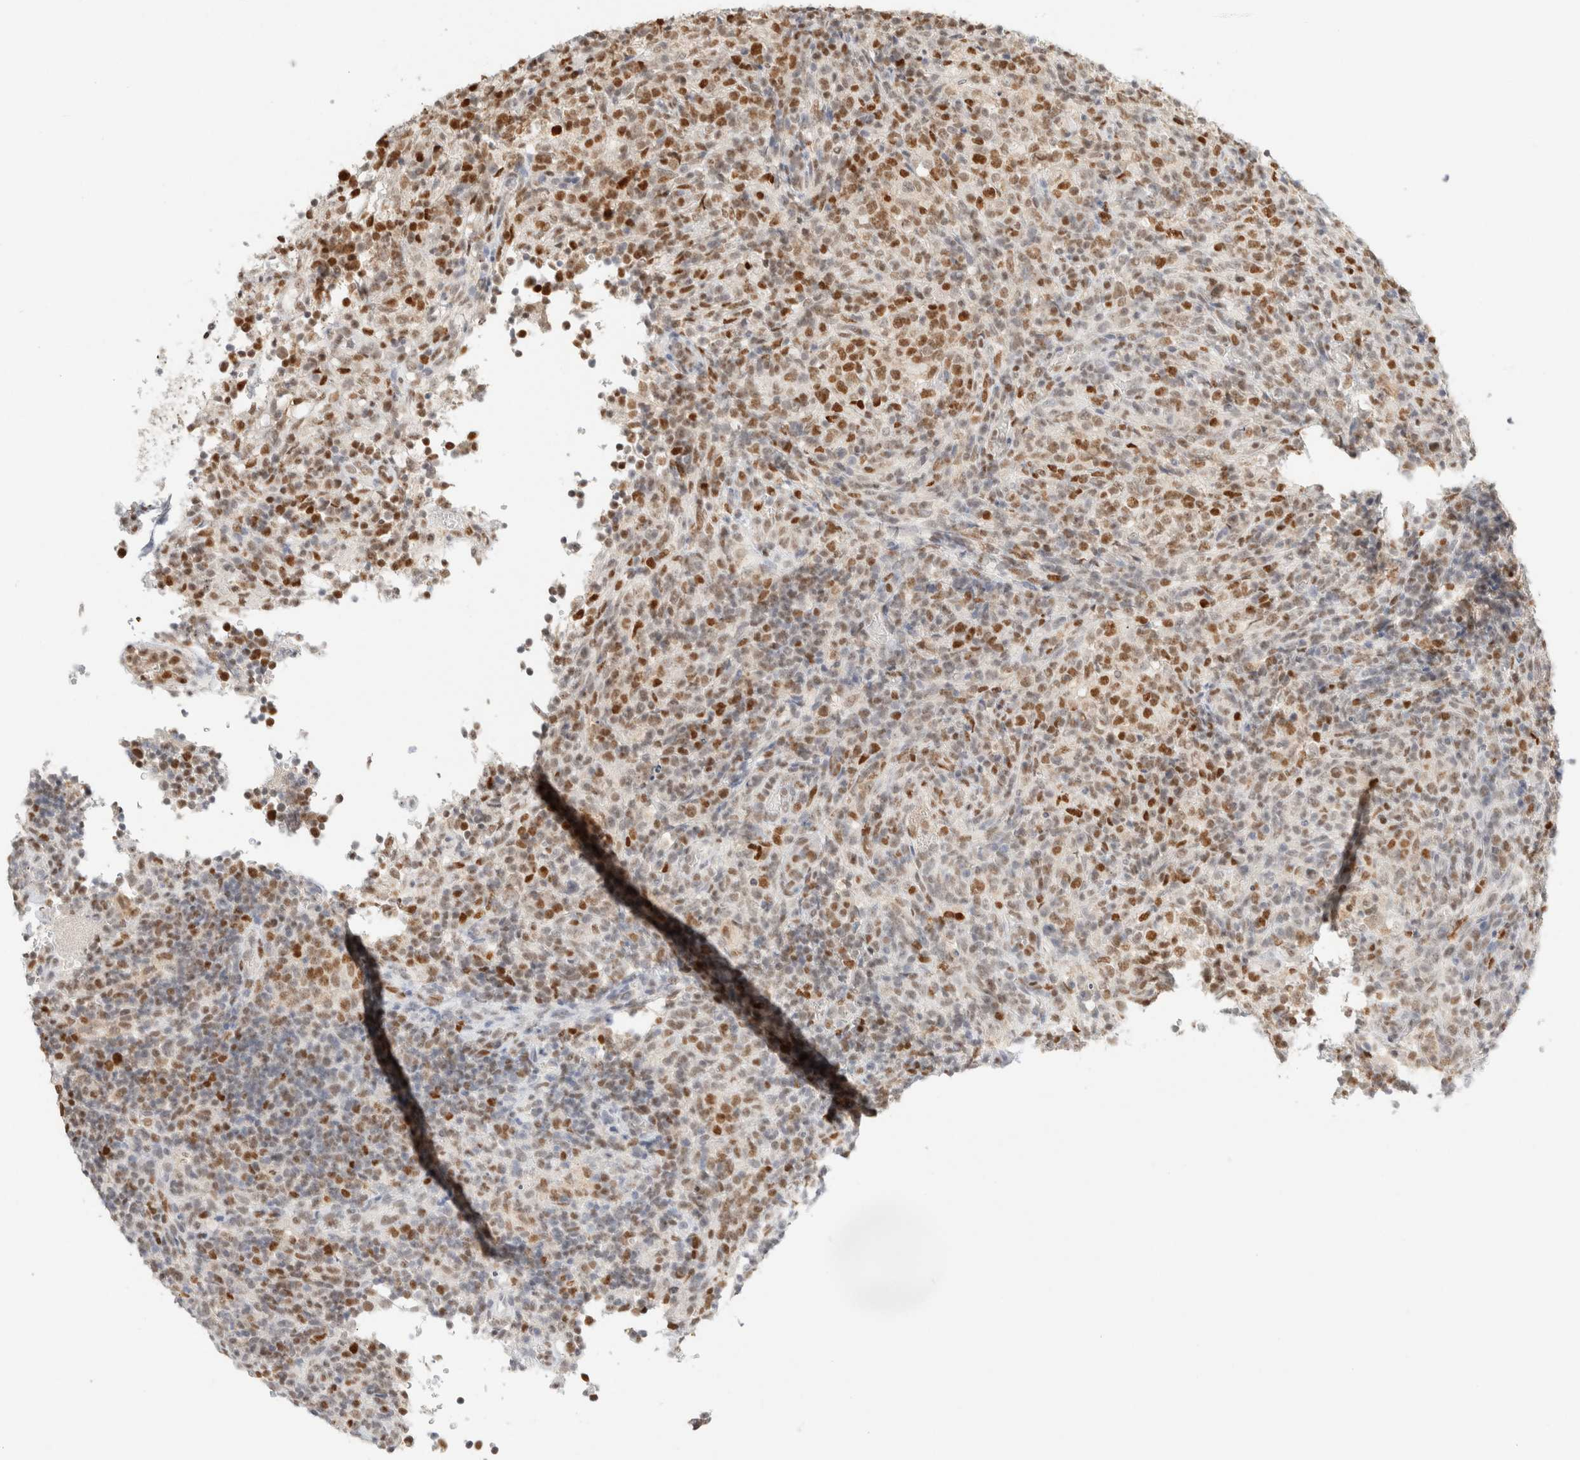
{"staining": {"intensity": "moderate", "quantity": "25%-75%", "location": "nuclear"}, "tissue": "lymphoma", "cell_type": "Tumor cells", "image_type": "cancer", "snomed": [{"axis": "morphology", "description": "Malignant lymphoma, non-Hodgkin's type, High grade"}, {"axis": "topography", "description": "Lymph node"}], "caption": "High-magnification brightfield microscopy of high-grade malignant lymphoma, non-Hodgkin's type stained with DAB (brown) and counterstained with hematoxylin (blue). tumor cells exhibit moderate nuclear positivity is seen in about25%-75% of cells.", "gene": "DDB2", "patient": {"sex": "female", "age": 76}}